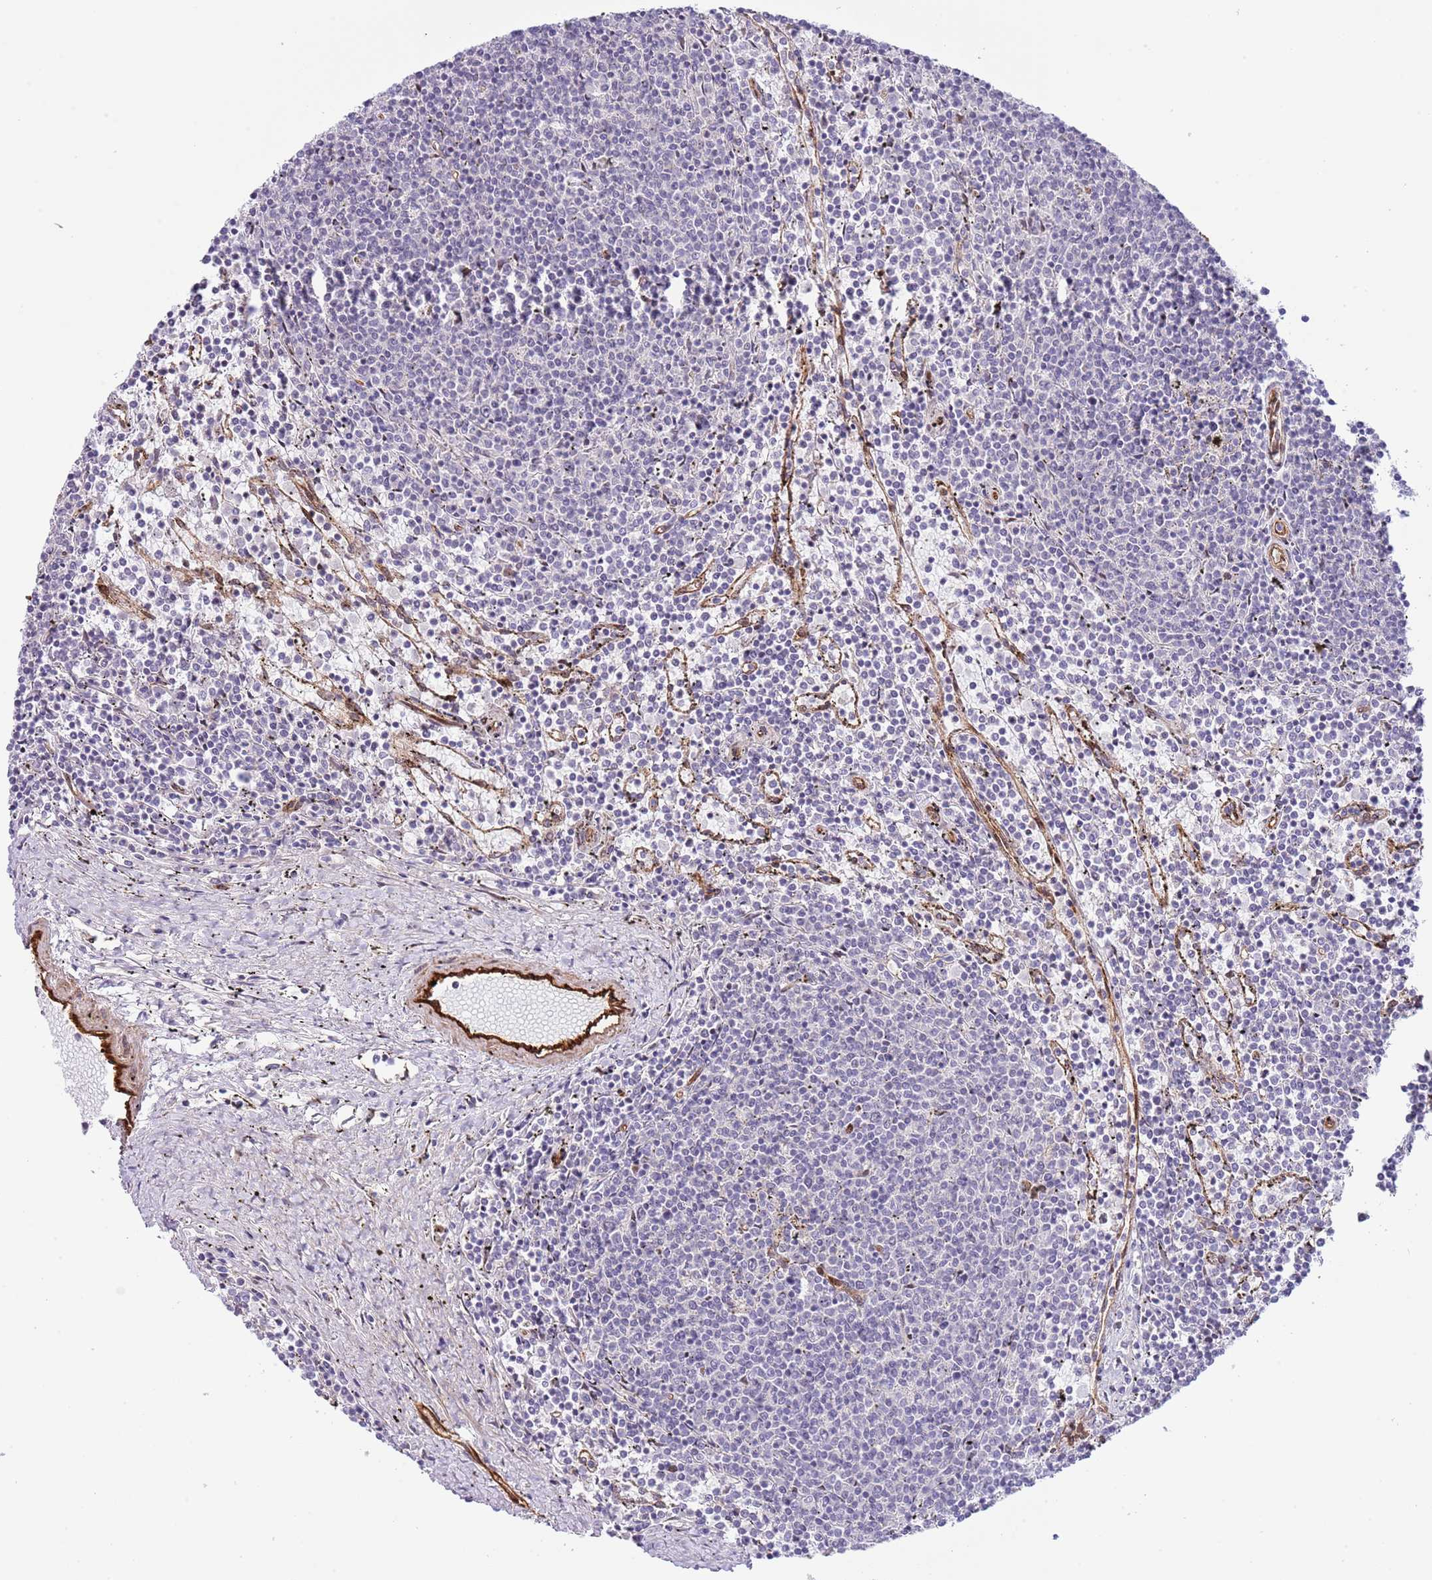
{"staining": {"intensity": "negative", "quantity": "none", "location": "none"}, "tissue": "lymphoma", "cell_type": "Tumor cells", "image_type": "cancer", "snomed": [{"axis": "morphology", "description": "Malignant lymphoma, non-Hodgkin's type, Low grade"}, {"axis": "topography", "description": "Spleen"}], "caption": "Image shows no protein staining in tumor cells of malignant lymphoma, non-Hodgkin's type (low-grade) tissue.", "gene": "NEK3", "patient": {"sex": "female", "age": 50}}